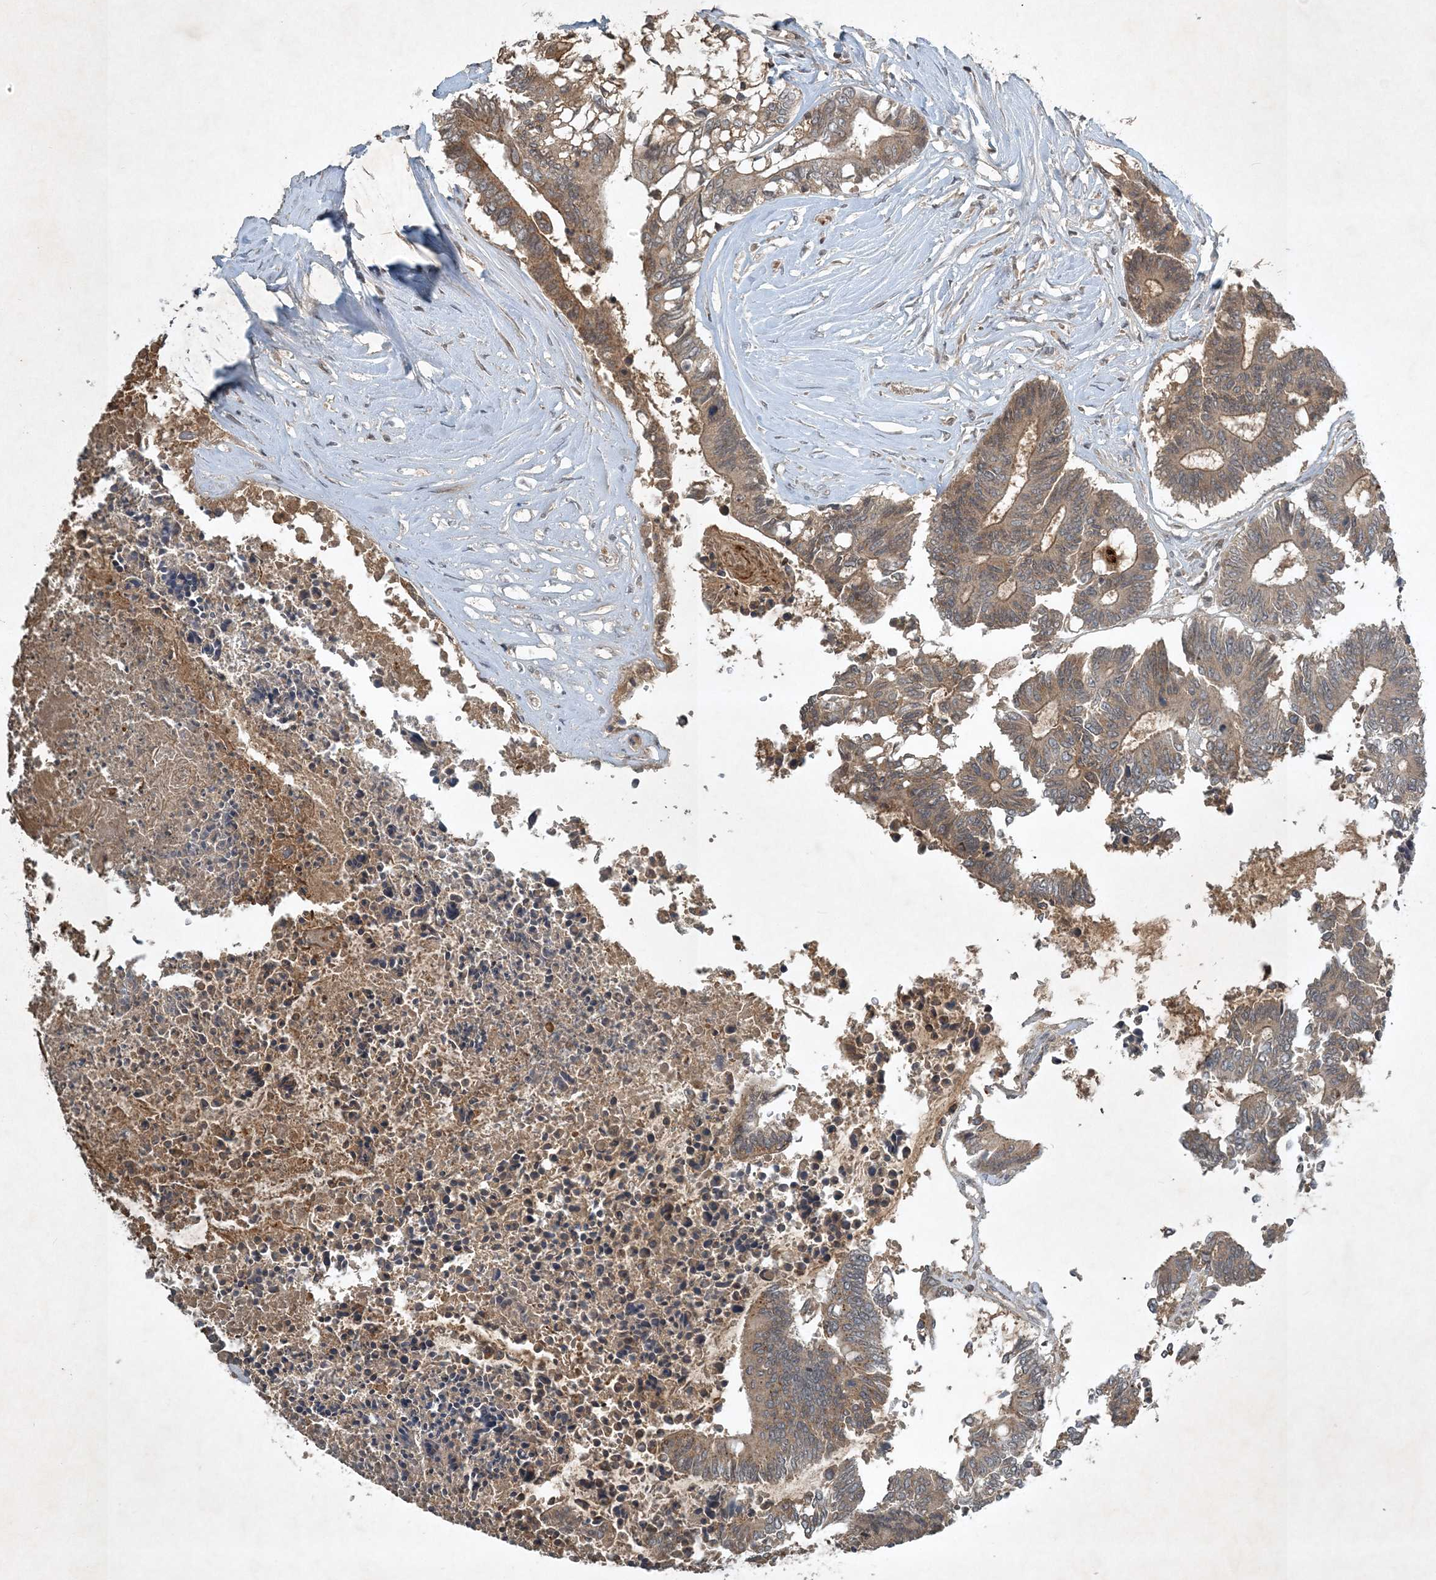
{"staining": {"intensity": "moderate", "quantity": ">75%", "location": "cytoplasmic/membranous"}, "tissue": "colorectal cancer", "cell_type": "Tumor cells", "image_type": "cancer", "snomed": [{"axis": "morphology", "description": "Adenocarcinoma, NOS"}, {"axis": "topography", "description": "Rectum"}], "caption": "A histopathology image of adenocarcinoma (colorectal) stained for a protein shows moderate cytoplasmic/membranous brown staining in tumor cells. (DAB IHC, brown staining for protein, blue staining for nuclei).", "gene": "TNFAIP6", "patient": {"sex": "male", "age": 63}}